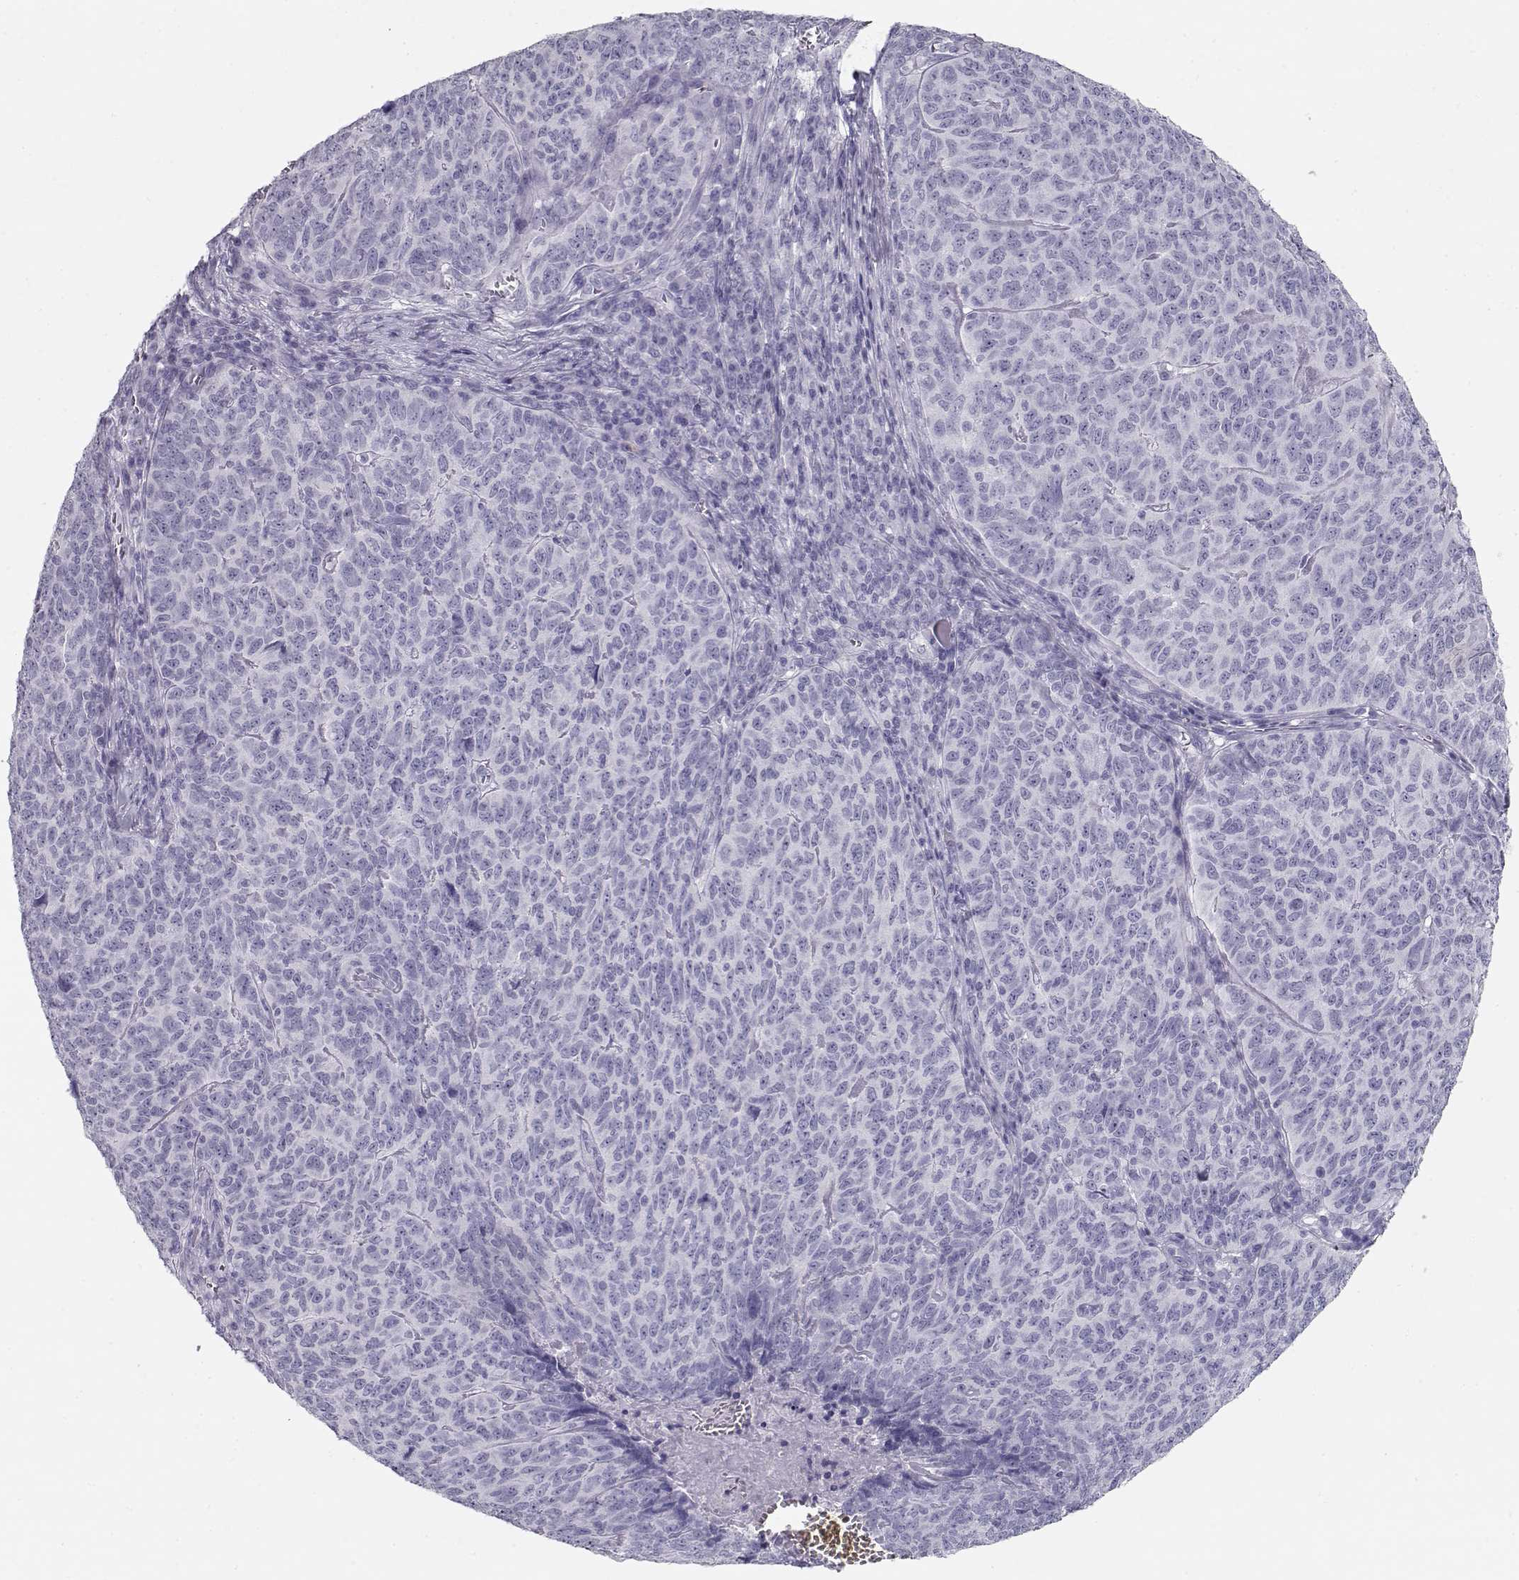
{"staining": {"intensity": "negative", "quantity": "none", "location": "none"}, "tissue": "skin cancer", "cell_type": "Tumor cells", "image_type": "cancer", "snomed": [{"axis": "morphology", "description": "Squamous cell carcinoma, NOS"}, {"axis": "topography", "description": "Skin"}, {"axis": "topography", "description": "Anal"}], "caption": "This micrograph is of skin cancer (squamous cell carcinoma) stained with immunohistochemistry (IHC) to label a protein in brown with the nuclei are counter-stained blue. There is no staining in tumor cells. (Immunohistochemistry (ihc), brightfield microscopy, high magnification).", "gene": "MAGEC1", "patient": {"sex": "female", "age": 51}}